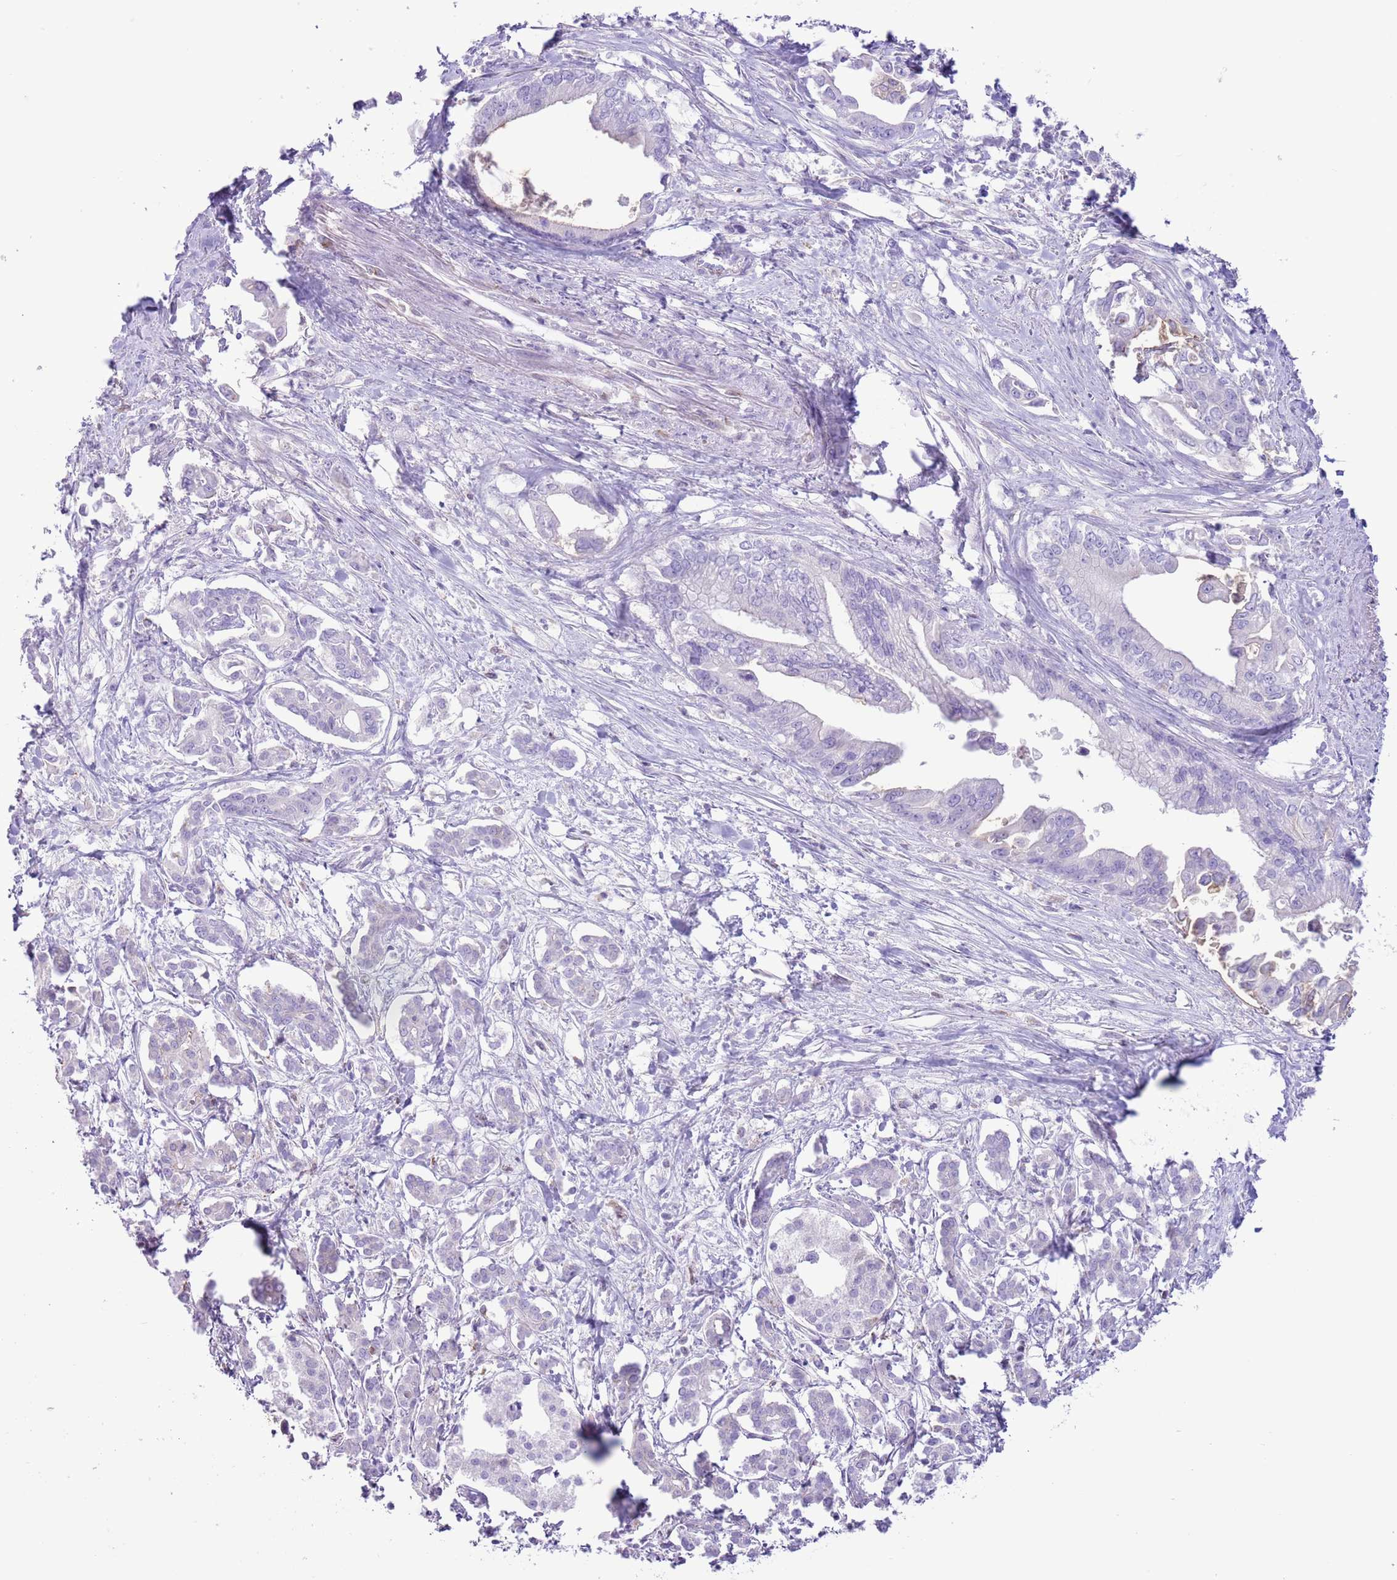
{"staining": {"intensity": "negative", "quantity": "none", "location": "none"}, "tissue": "pancreatic cancer", "cell_type": "Tumor cells", "image_type": "cancer", "snomed": [{"axis": "morphology", "description": "Adenocarcinoma, NOS"}, {"axis": "topography", "description": "Pancreas"}], "caption": "Immunohistochemistry (IHC) photomicrograph of human pancreatic cancer stained for a protein (brown), which exhibits no expression in tumor cells.", "gene": "ZNF697", "patient": {"sex": "male", "age": 61}}